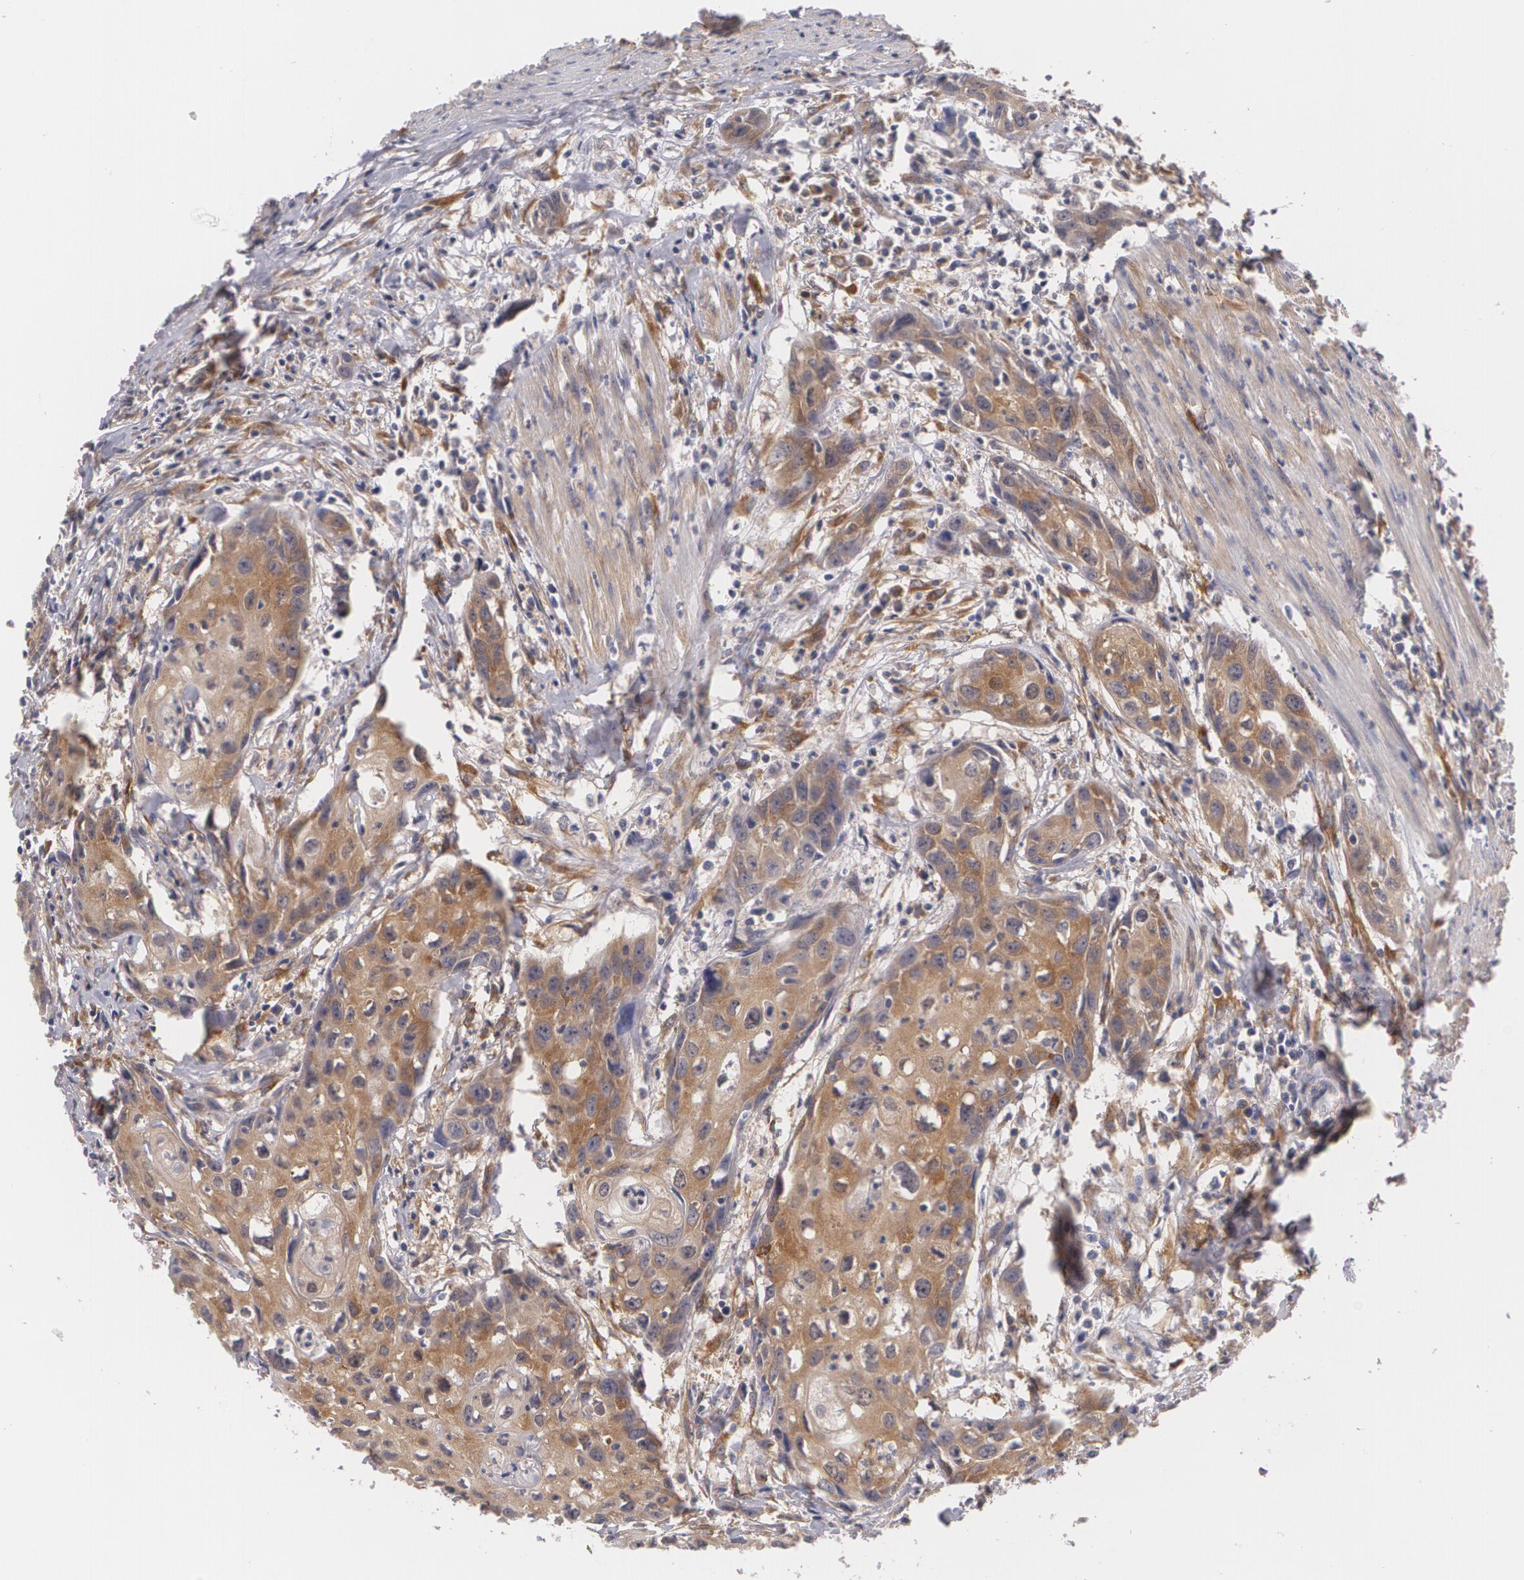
{"staining": {"intensity": "moderate", "quantity": ">75%", "location": "cytoplasmic/membranous"}, "tissue": "urothelial cancer", "cell_type": "Tumor cells", "image_type": "cancer", "snomed": [{"axis": "morphology", "description": "Urothelial carcinoma, High grade"}, {"axis": "topography", "description": "Urinary bladder"}], "caption": "Immunohistochemistry image of neoplastic tissue: human high-grade urothelial carcinoma stained using immunohistochemistry shows medium levels of moderate protein expression localized specifically in the cytoplasmic/membranous of tumor cells, appearing as a cytoplasmic/membranous brown color.", "gene": "CASK", "patient": {"sex": "male", "age": 54}}